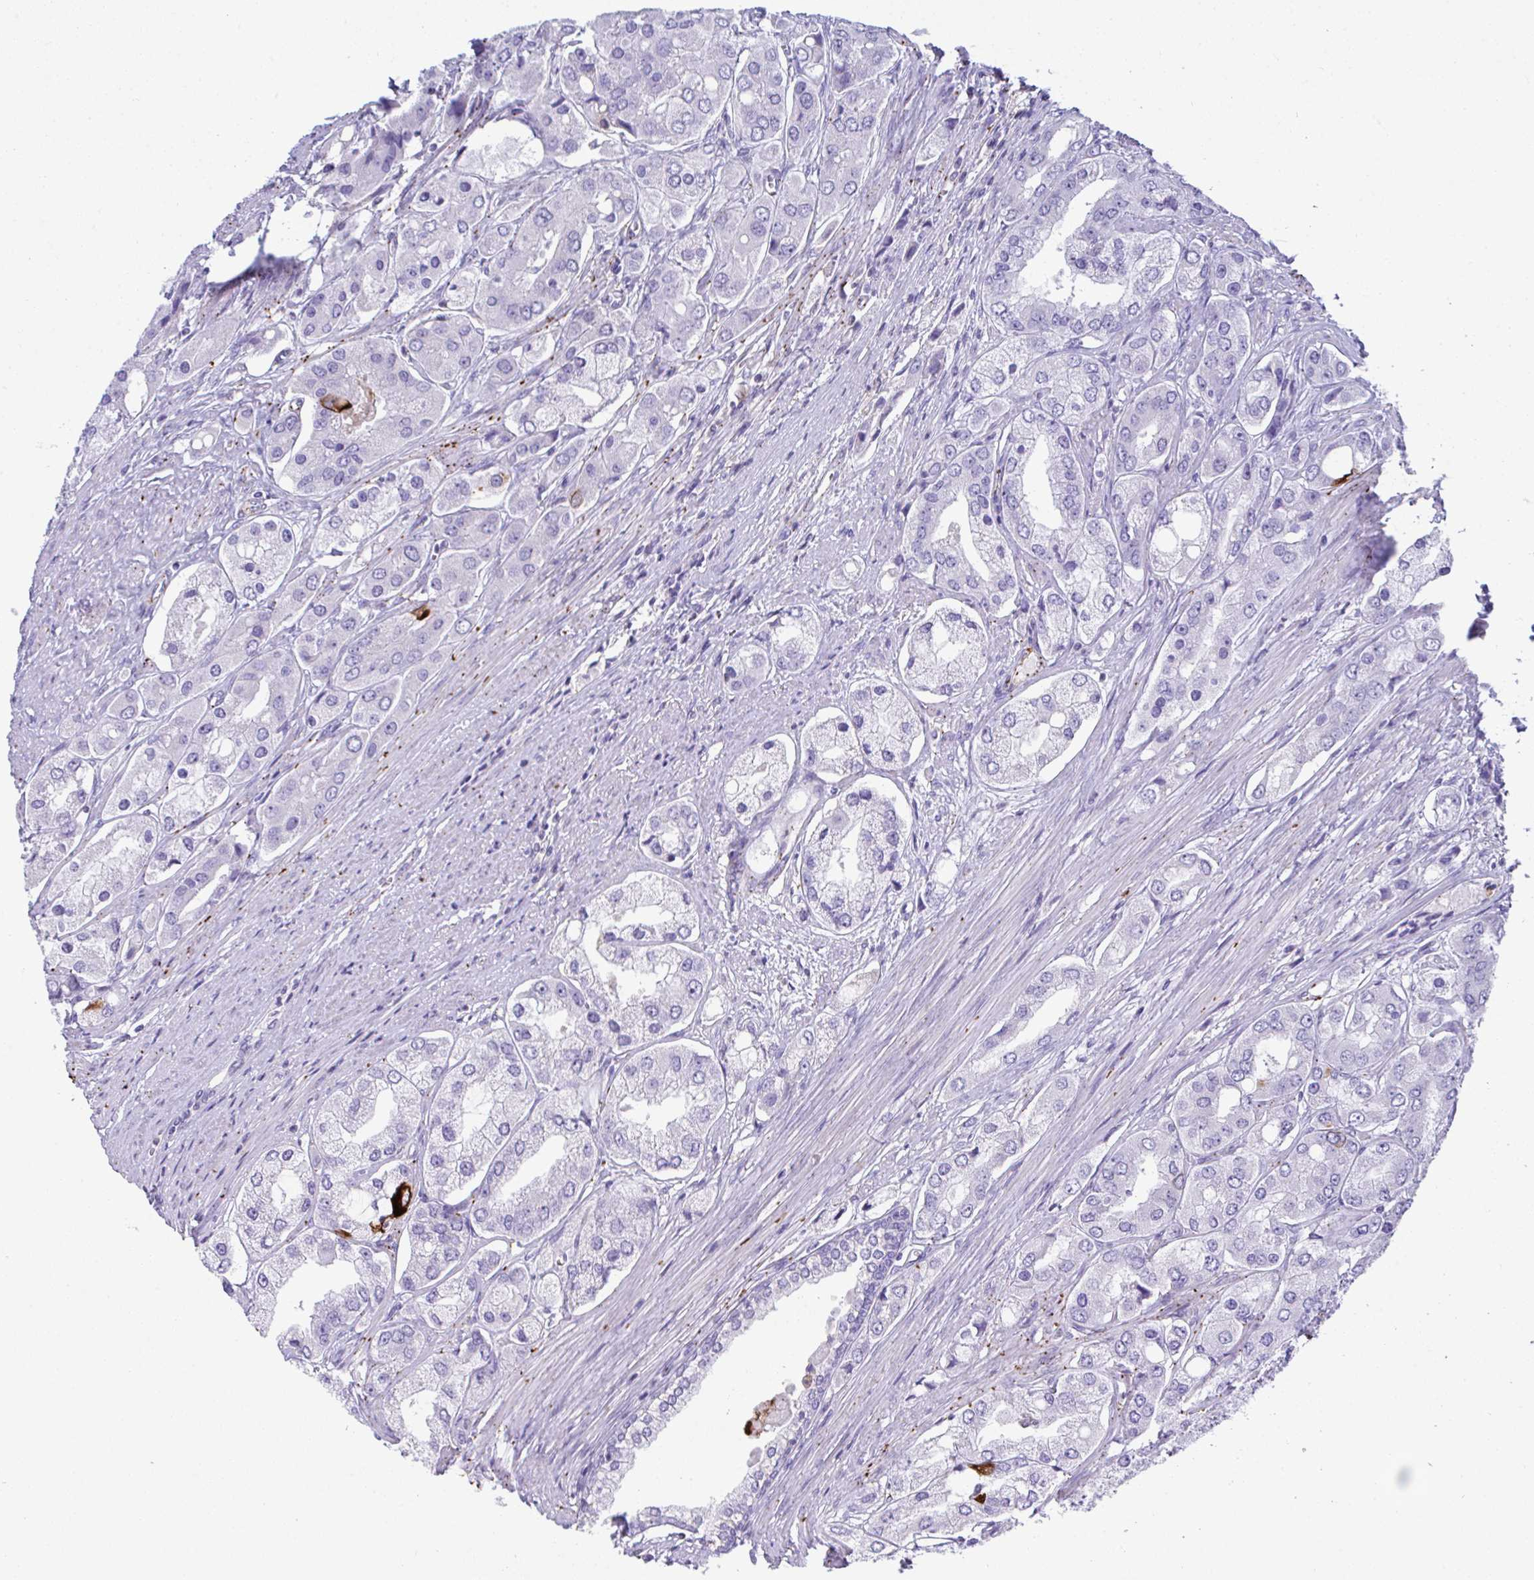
{"staining": {"intensity": "negative", "quantity": "none", "location": "none"}, "tissue": "prostate cancer", "cell_type": "Tumor cells", "image_type": "cancer", "snomed": [{"axis": "morphology", "description": "Adenocarcinoma, Low grade"}, {"axis": "topography", "description": "Prostate"}], "caption": "DAB (3,3'-diaminobenzidine) immunohistochemical staining of prostate adenocarcinoma (low-grade) reveals no significant positivity in tumor cells.", "gene": "TNFAIP8", "patient": {"sex": "male", "age": 69}}